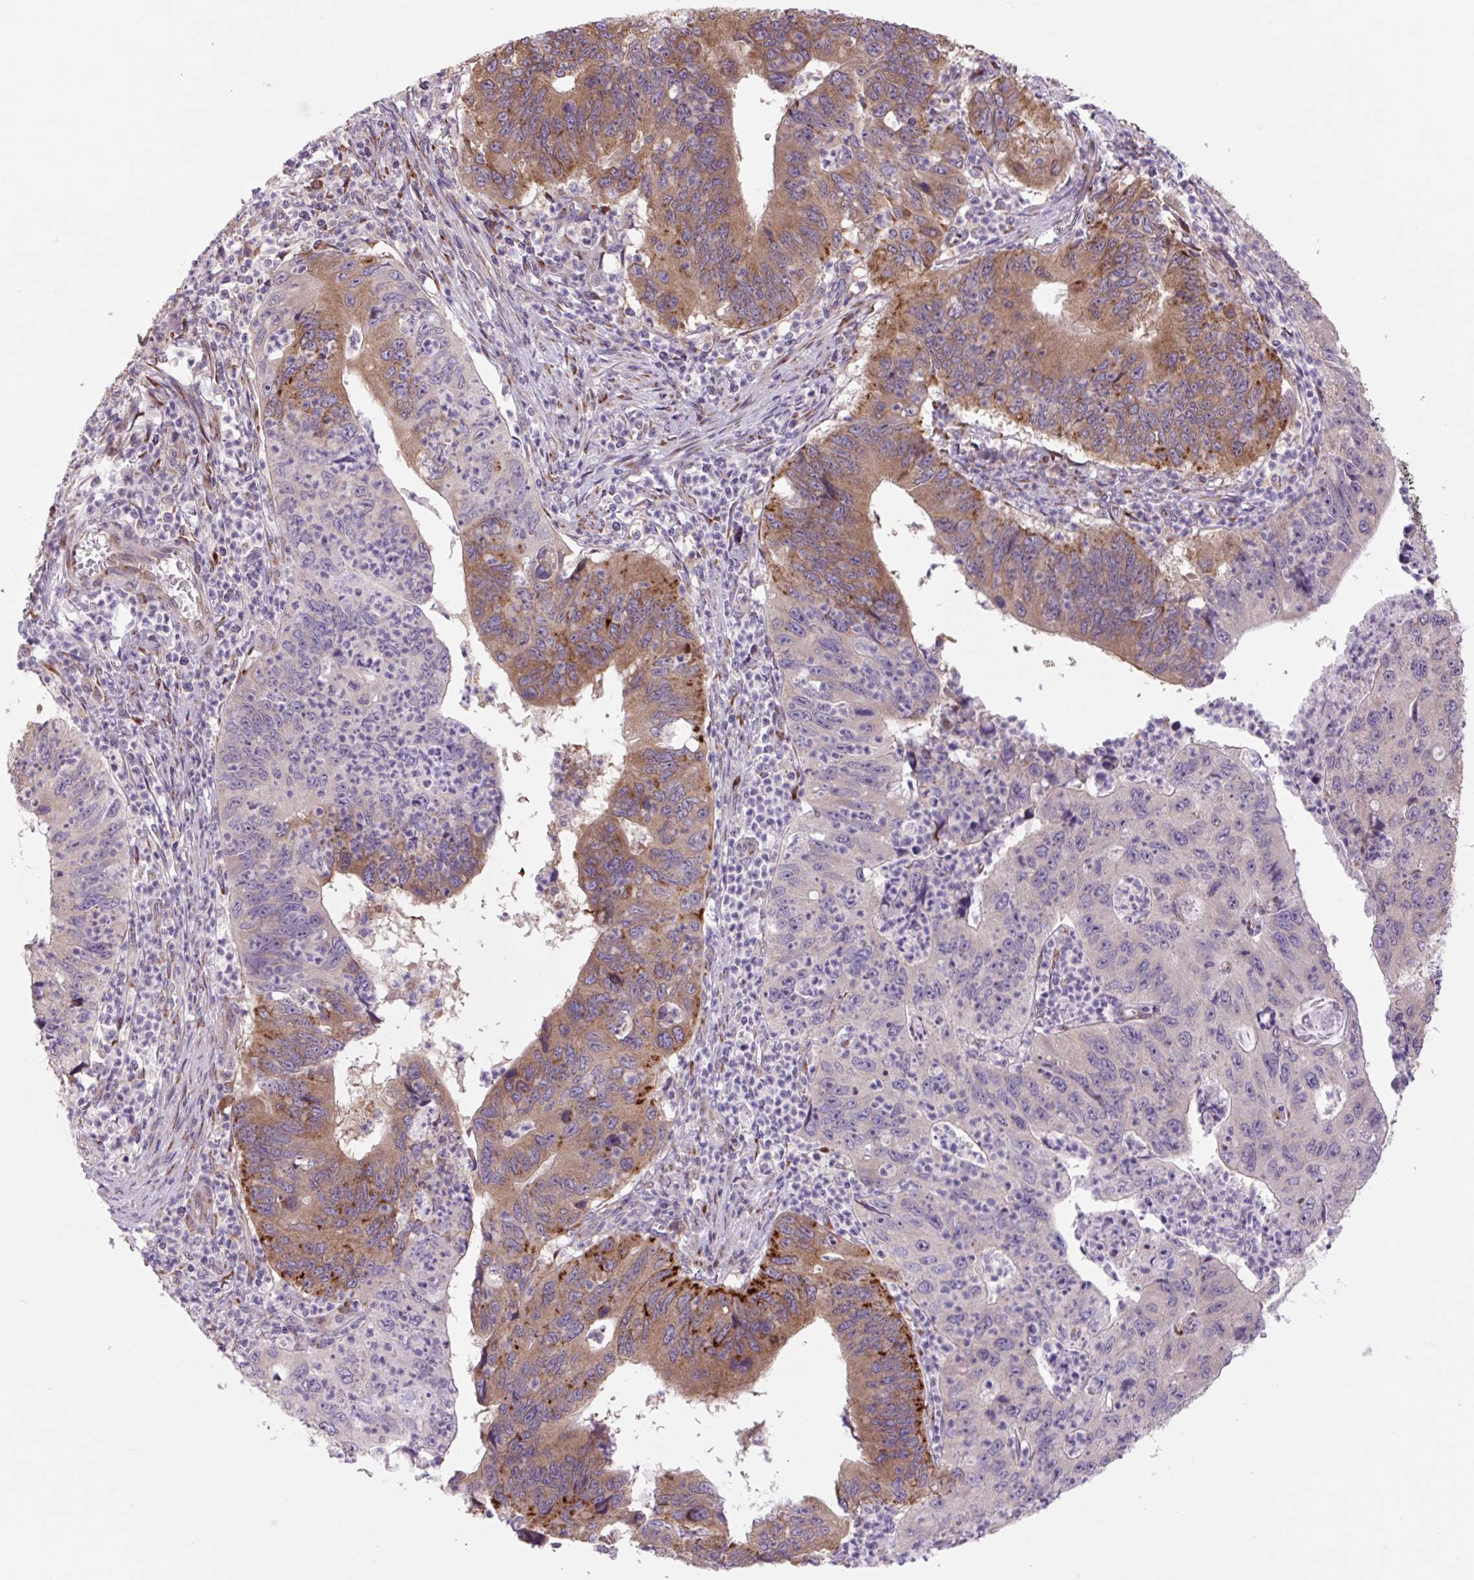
{"staining": {"intensity": "moderate", "quantity": "25%-75%", "location": "cytoplasmic/membranous"}, "tissue": "stomach cancer", "cell_type": "Tumor cells", "image_type": "cancer", "snomed": [{"axis": "morphology", "description": "Adenocarcinoma, NOS"}, {"axis": "topography", "description": "Stomach"}], "caption": "Stomach cancer stained for a protein (brown) shows moderate cytoplasmic/membranous positive expression in approximately 25%-75% of tumor cells.", "gene": "PLA2G4A", "patient": {"sex": "male", "age": 59}}